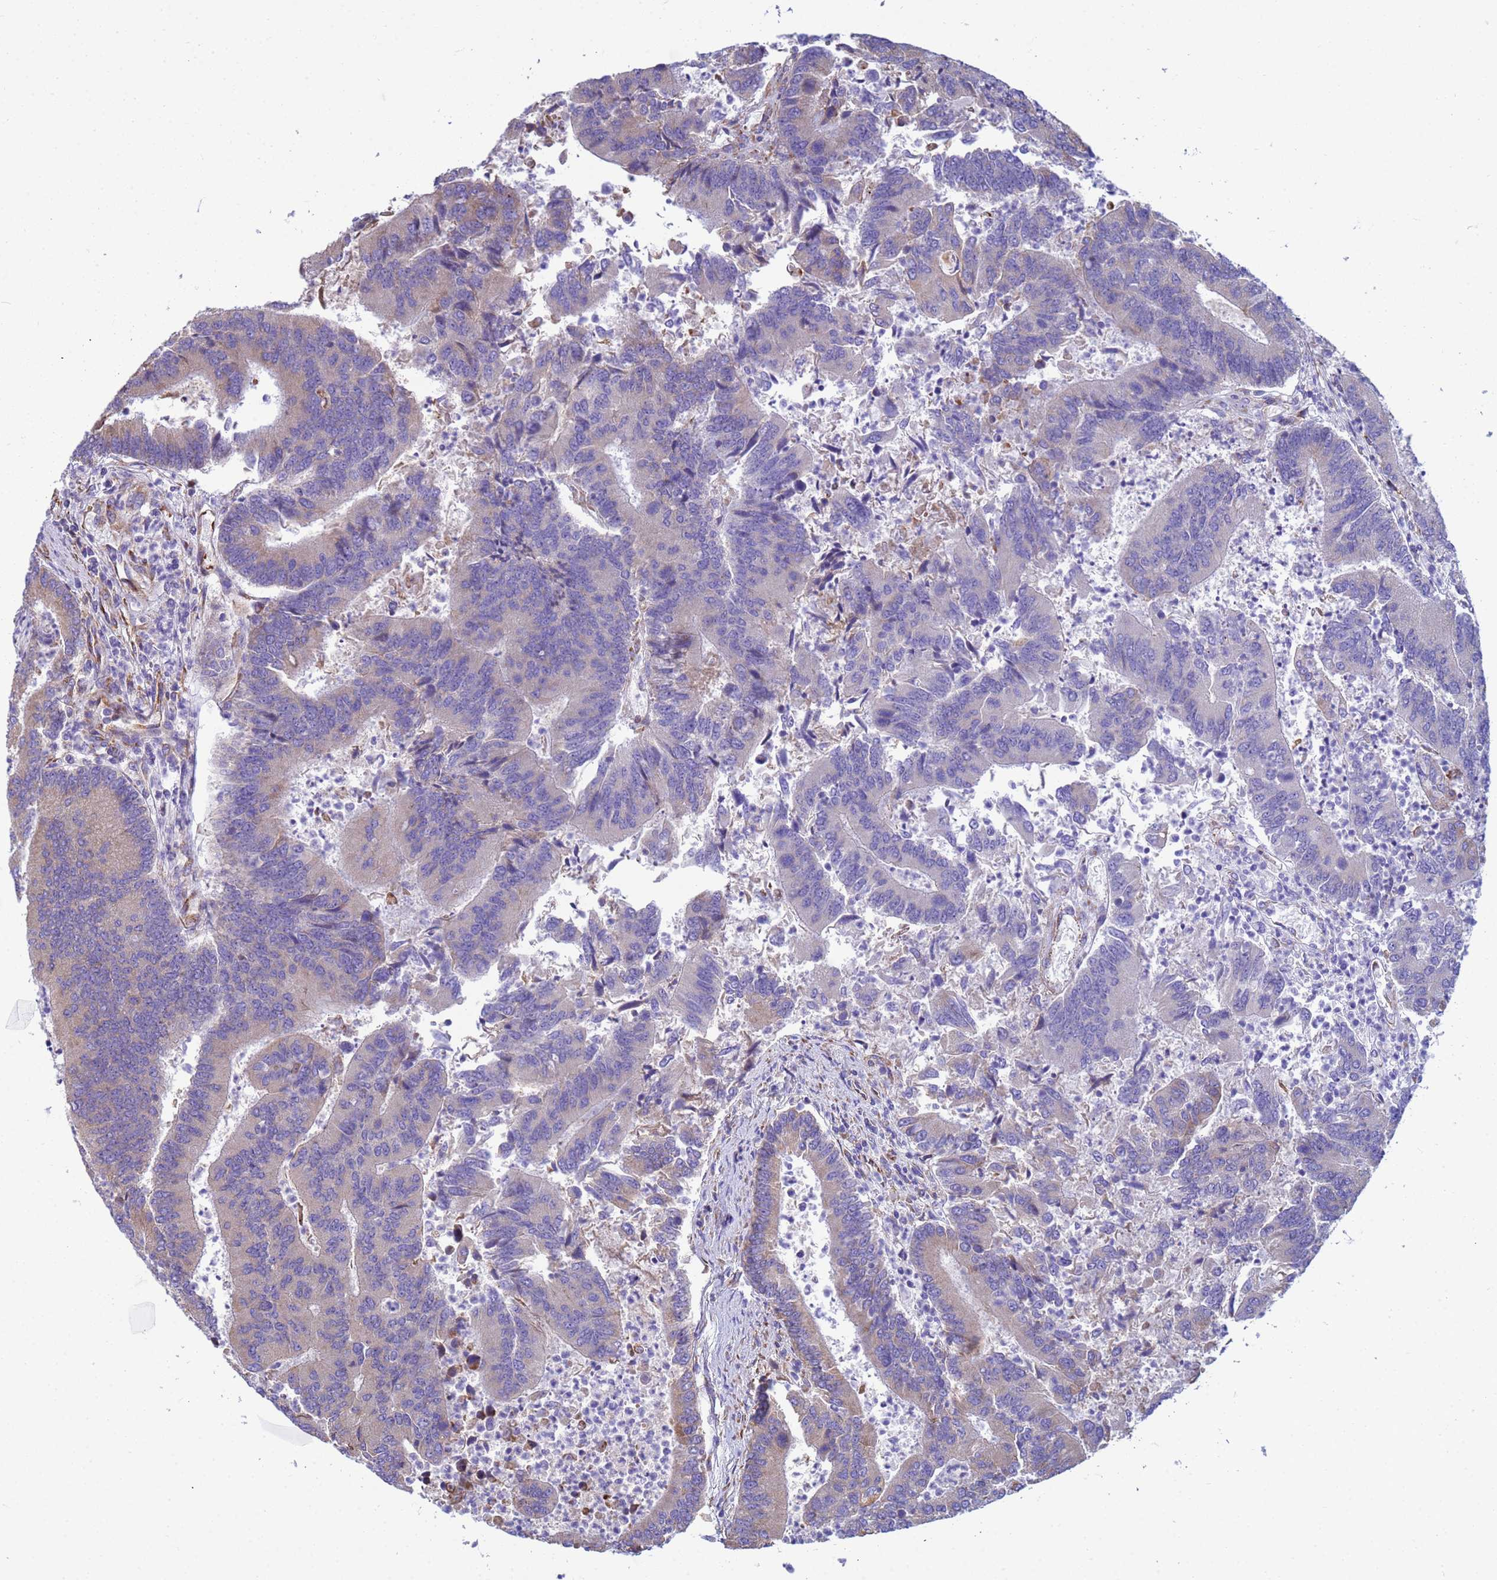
{"staining": {"intensity": "negative", "quantity": "none", "location": "none"}, "tissue": "colorectal cancer", "cell_type": "Tumor cells", "image_type": "cancer", "snomed": [{"axis": "morphology", "description": "Adenocarcinoma, NOS"}, {"axis": "topography", "description": "Colon"}], "caption": "The histopathology image reveals no staining of tumor cells in colorectal cancer.", "gene": "THAP5", "patient": {"sex": "female", "age": 67}}